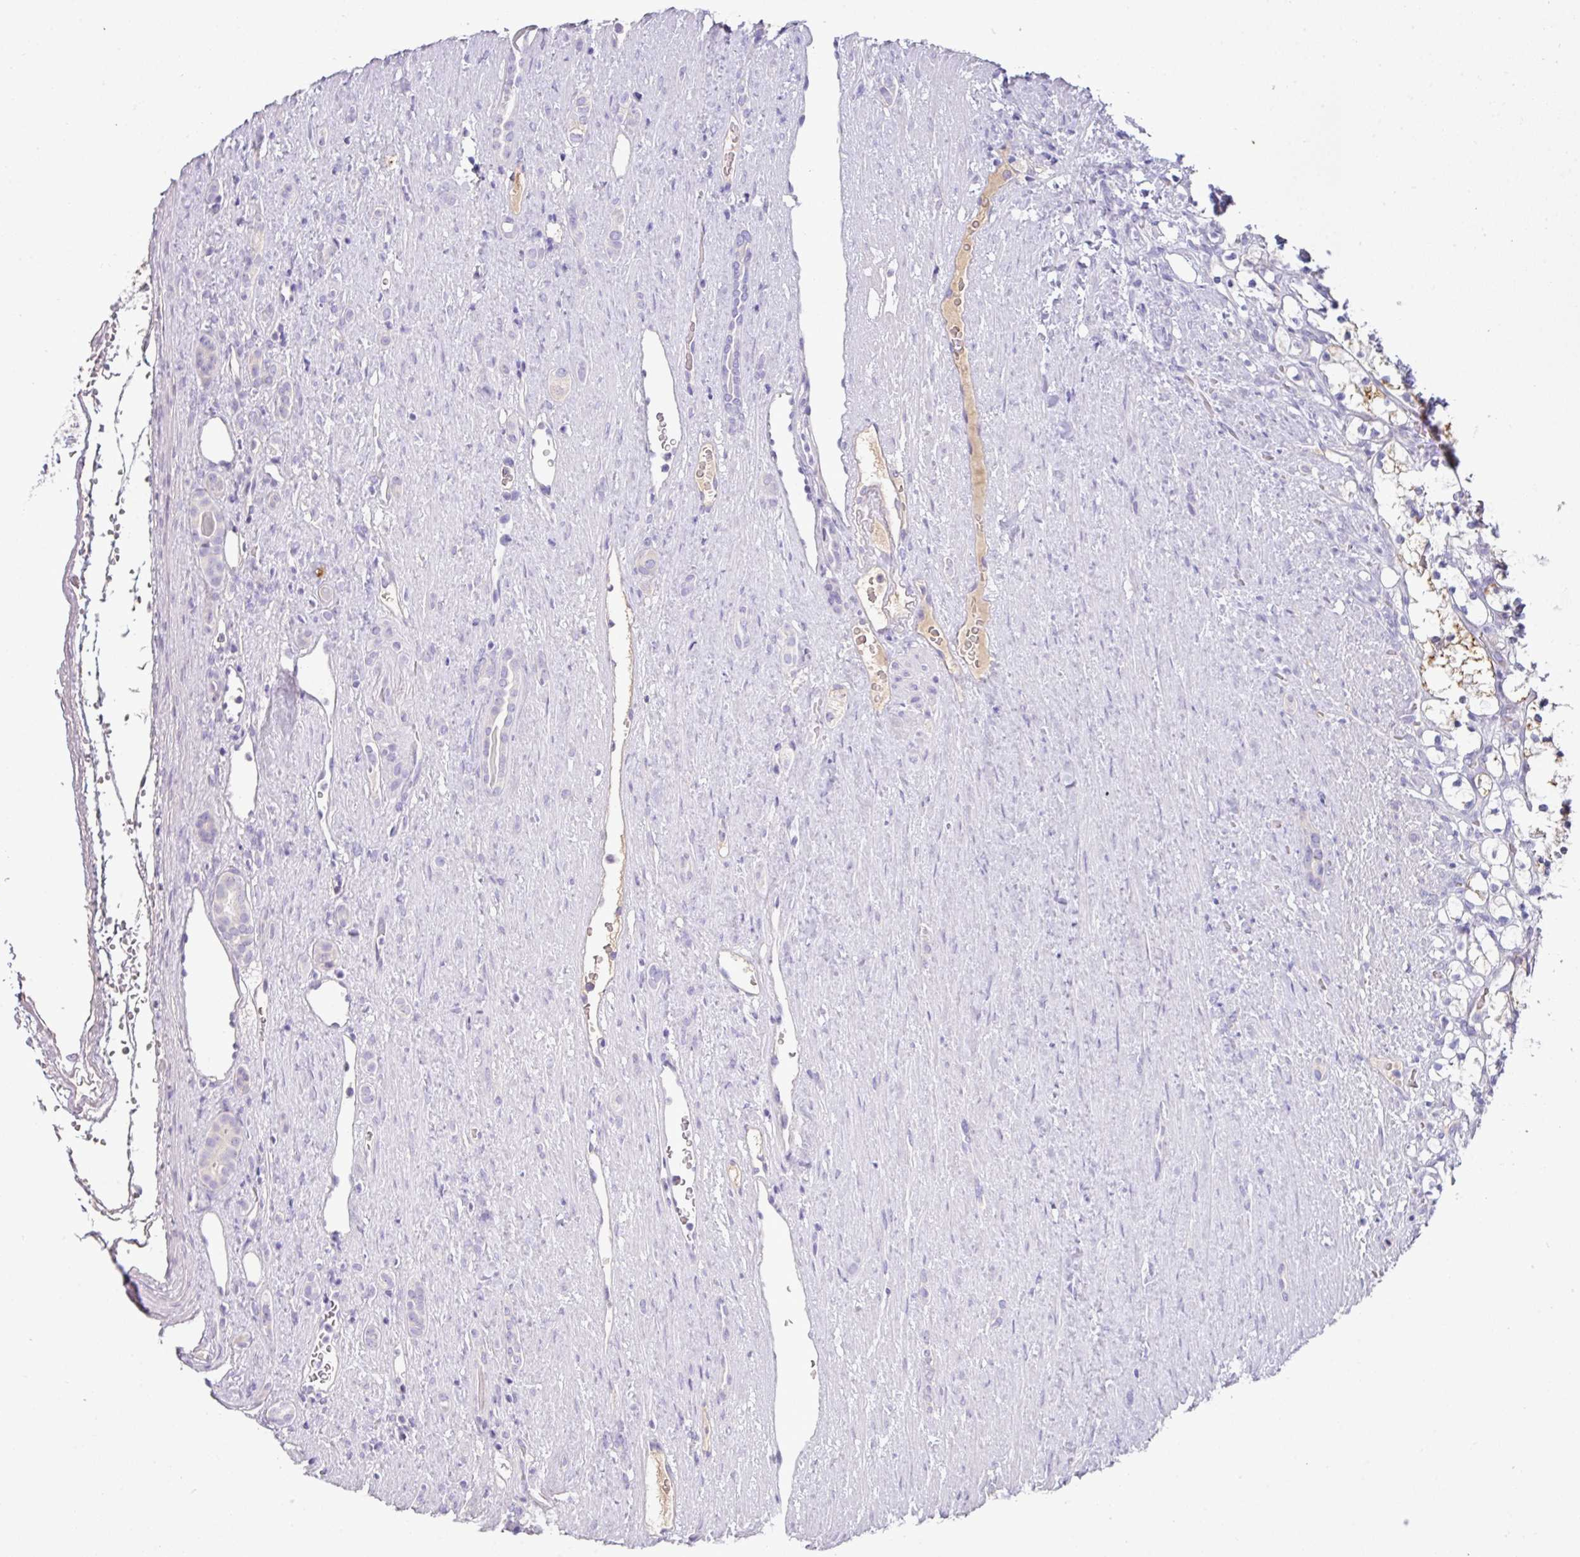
{"staining": {"intensity": "negative", "quantity": "none", "location": "none"}, "tissue": "renal cancer", "cell_type": "Tumor cells", "image_type": "cancer", "snomed": [{"axis": "morphology", "description": "Adenocarcinoma, NOS"}, {"axis": "topography", "description": "Kidney"}], "caption": "The immunohistochemistry image has no significant positivity in tumor cells of adenocarcinoma (renal) tissue. The staining was performed using DAB (3,3'-diaminobenzidine) to visualize the protein expression in brown, while the nuclei were stained in blue with hematoxylin (Magnification: 20x).", "gene": "OR6C6", "patient": {"sex": "female", "age": 69}}